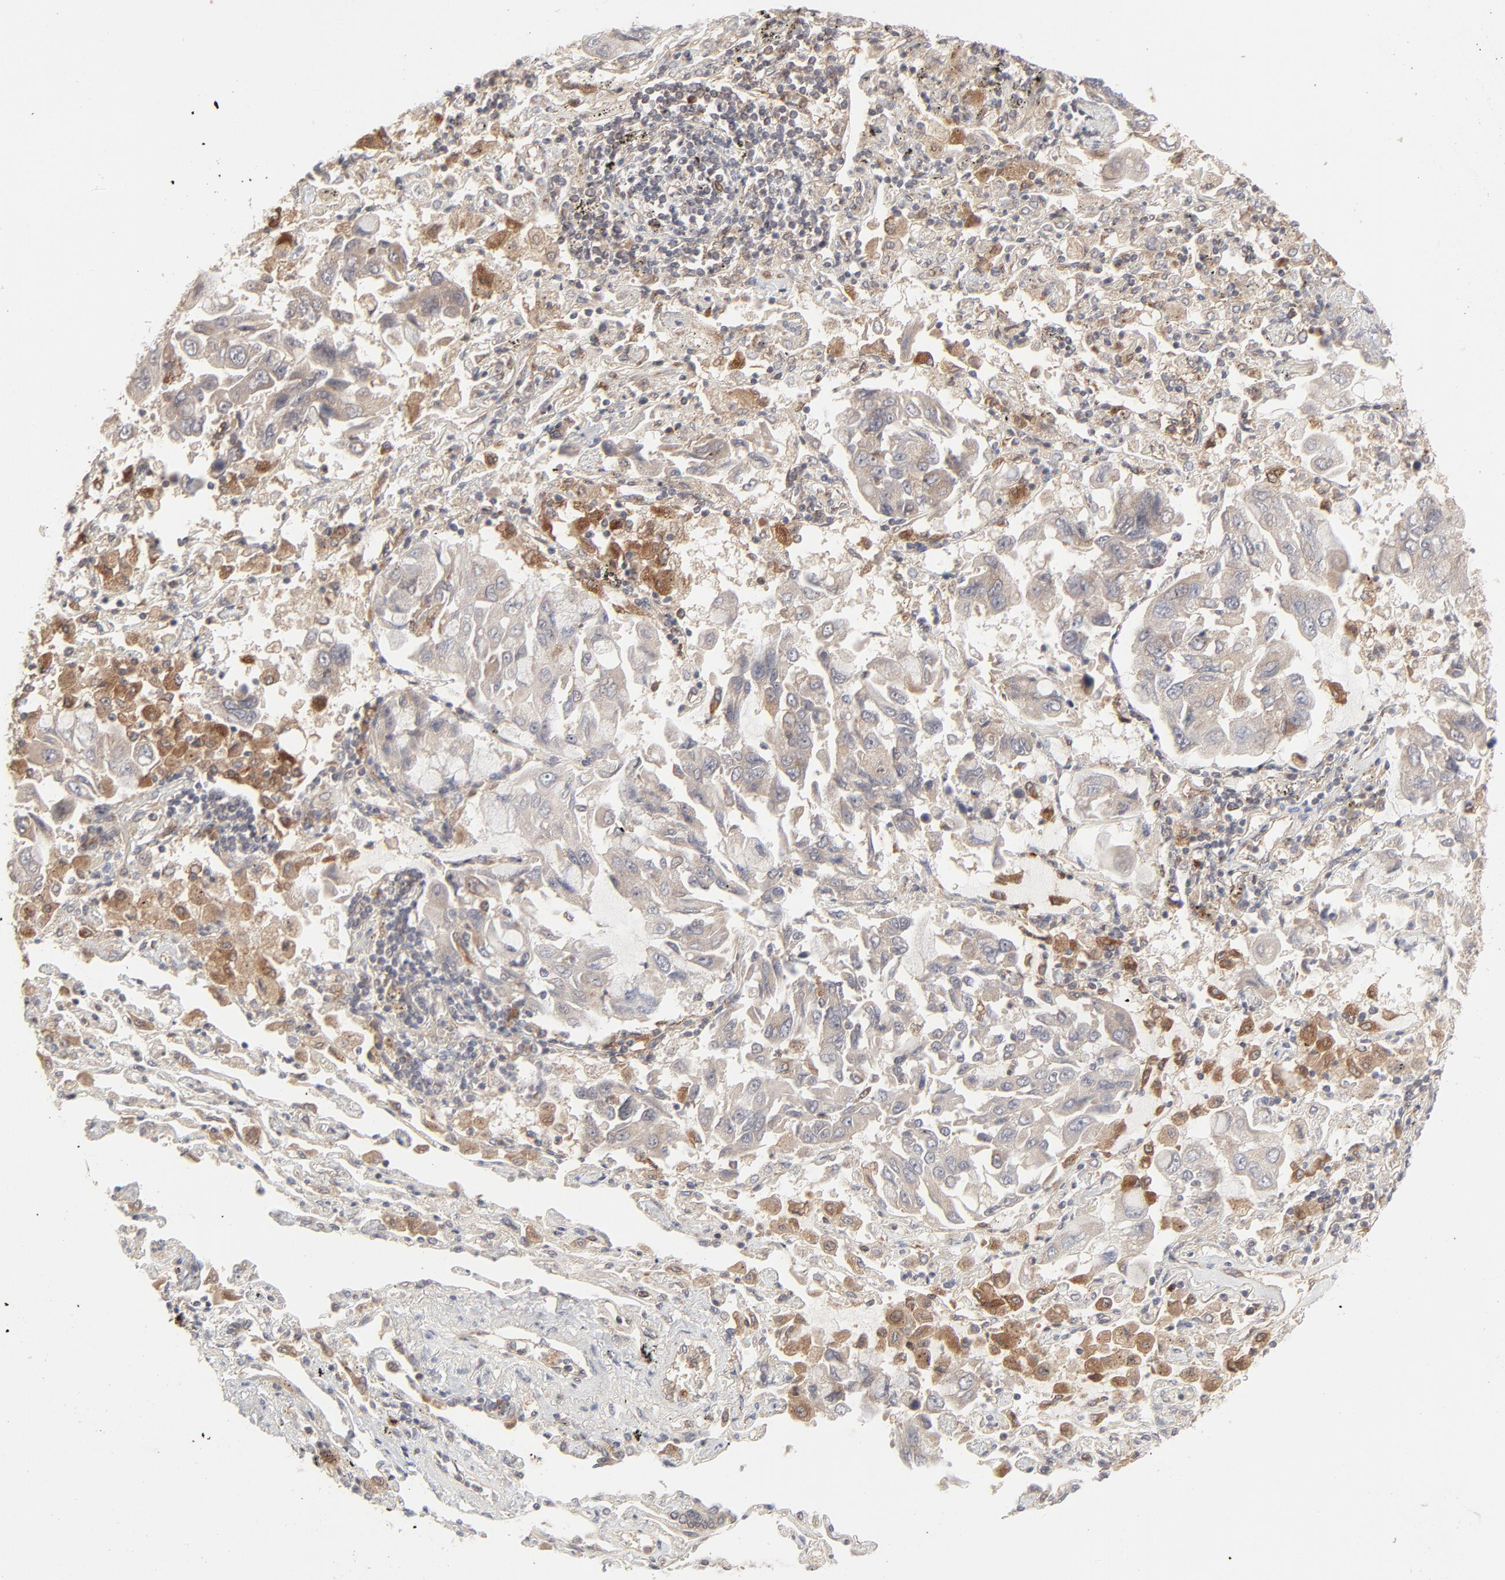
{"staining": {"intensity": "moderate", "quantity": ">75%", "location": "cytoplasmic/membranous"}, "tissue": "lung cancer", "cell_type": "Tumor cells", "image_type": "cancer", "snomed": [{"axis": "morphology", "description": "Adenocarcinoma, NOS"}, {"axis": "topography", "description": "Lung"}], "caption": "IHC staining of lung adenocarcinoma, which exhibits medium levels of moderate cytoplasmic/membranous expression in approximately >75% of tumor cells indicating moderate cytoplasmic/membranous protein expression. The staining was performed using DAB (brown) for protein detection and nuclei were counterstained in hematoxylin (blue).", "gene": "RAB5C", "patient": {"sex": "male", "age": 64}}